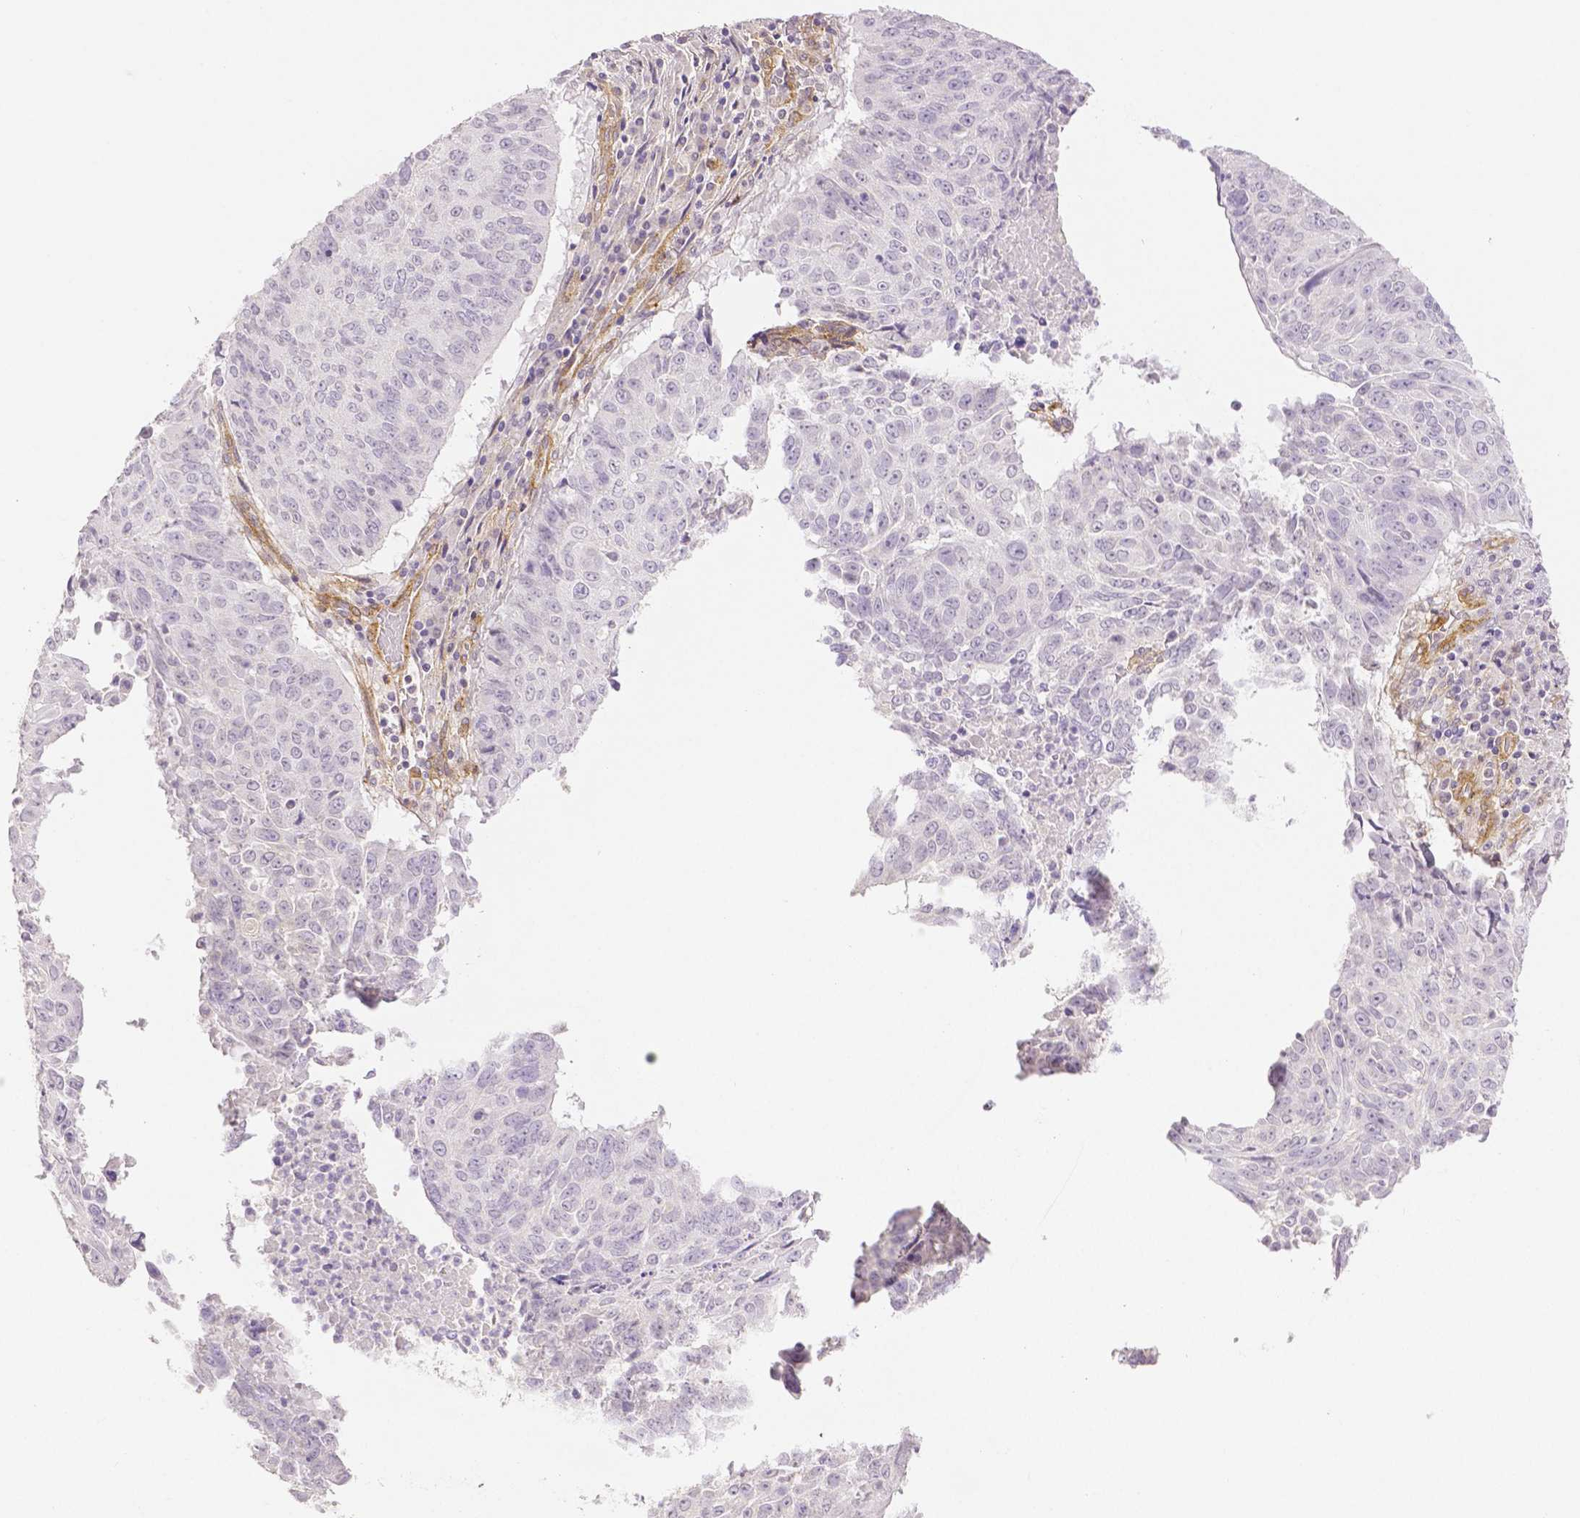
{"staining": {"intensity": "negative", "quantity": "none", "location": "none"}, "tissue": "lung cancer", "cell_type": "Tumor cells", "image_type": "cancer", "snomed": [{"axis": "morphology", "description": "Normal tissue, NOS"}, {"axis": "morphology", "description": "Squamous cell carcinoma, NOS"}, {"axis": "topography", "description": "Bronchus"}, {"axis": "topography", "description": "Lung"}], "caption": "This is a micrograph of immunohistochemistry (IHC) staining of lung squamous cell carcinoma, which shows no expression in tumor cells. (Stains: DAB (3,3'-diaminobenzidine) IHC with hematoxylin counter stain, Microscopy: brightfield microscopy at high magnification).", "gene": "THY1", "patient": {"sex": "male", "age": 64}}